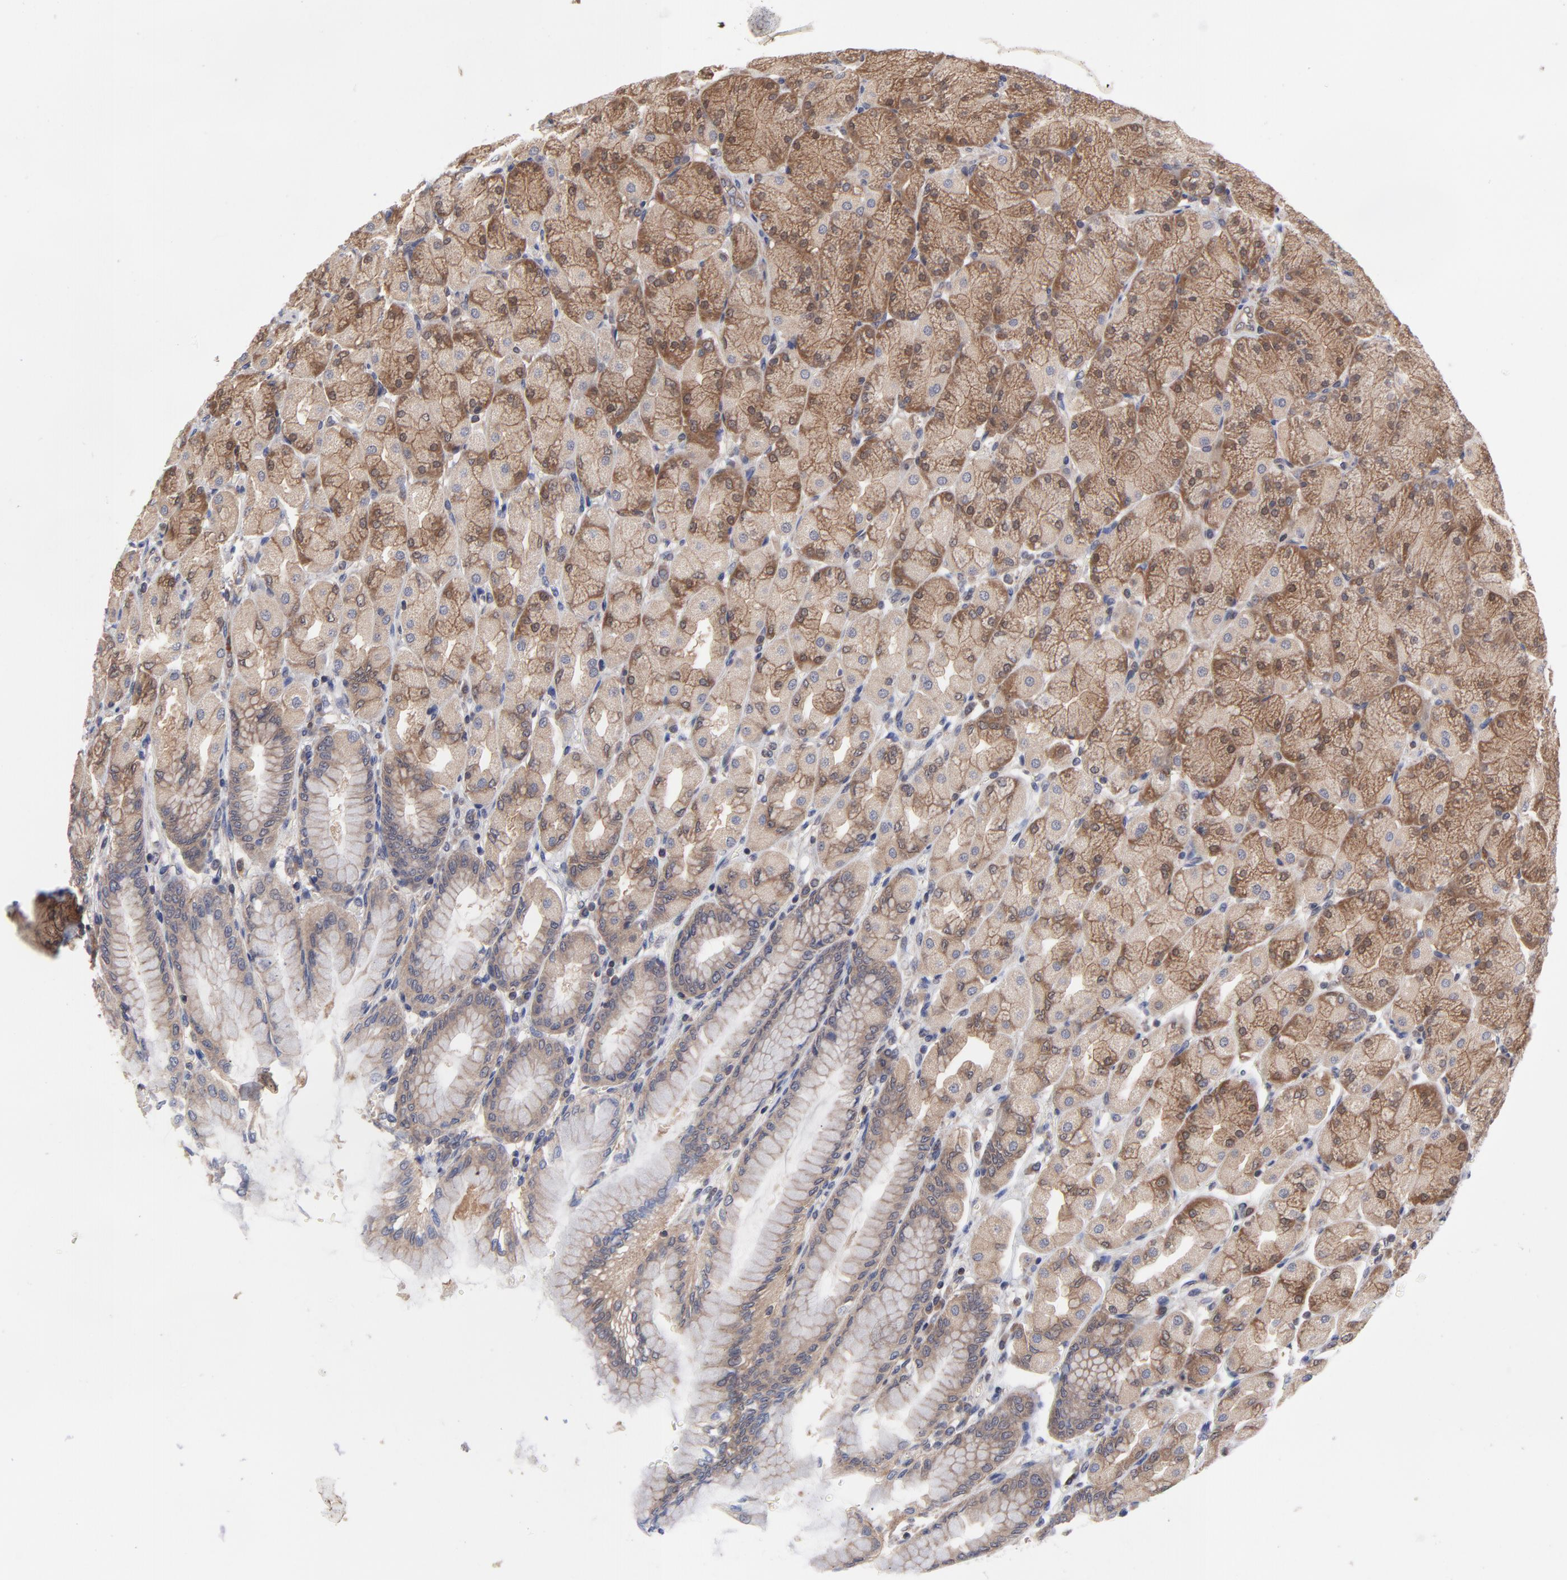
{"staining": {"intensity": "moderate", "quantity": "25%-75%", "location": "cytoplasmic/membranous,nuclear"}, "tissue": "stomach", "cell_type": "Glandular cells", "image_type": "normal", "snomed": [{"axis": "morphology", "description": "Normal tissue, NOS"}, {"axis": "topography", "description": "Stomach, upper"}], "caption": "Immunohistochemical staining of unremarkable stomach demonstrates moderate cytoplasmic/membranous,nuclear protein expression in about 25%-75% of glandular cells.", "gene": "PCMT1", "patient": {"sex": "female", "age": 56}}